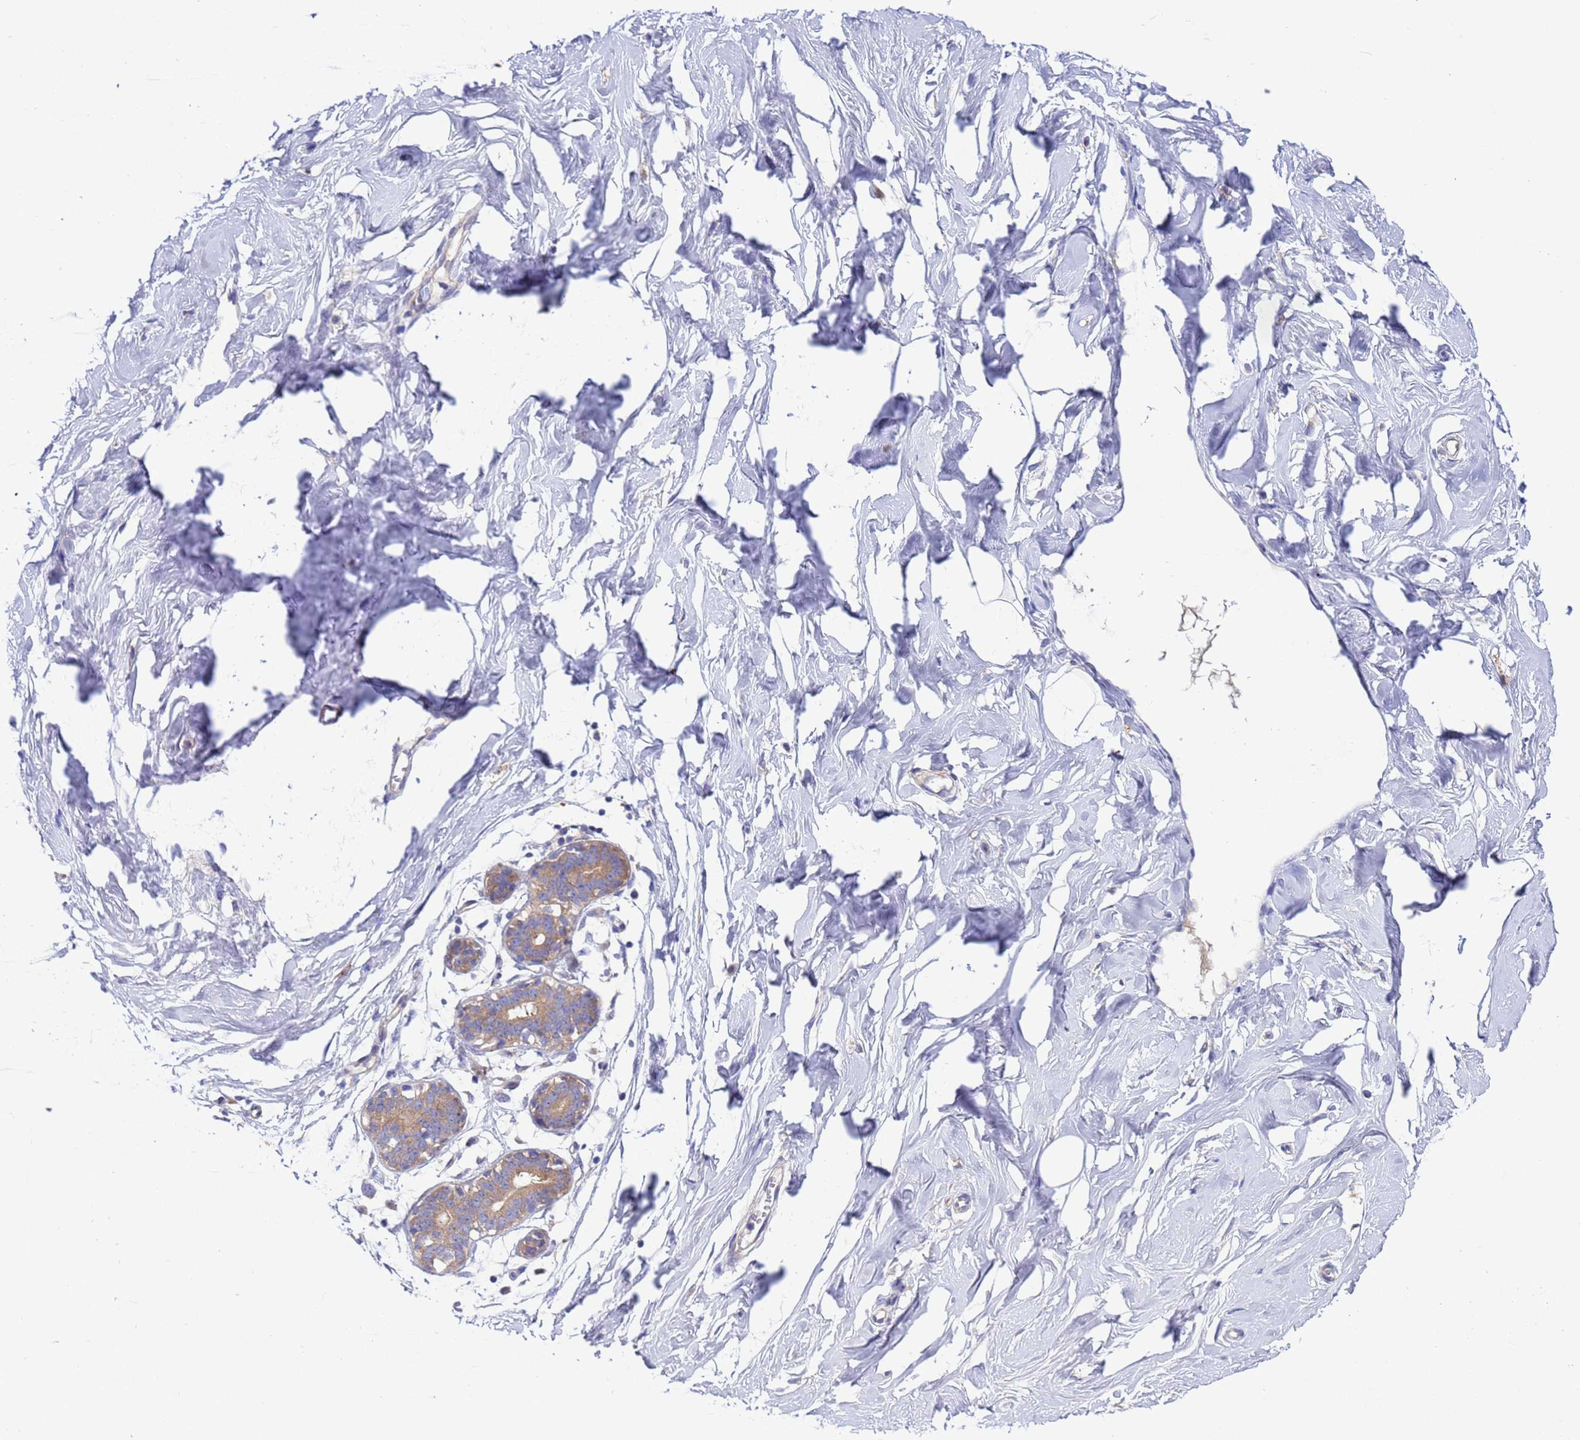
{"staining": {"intensity": "negative", "quantity": "none", "location": "none"}, "tissue": "breast", "cell_type": "Adipocytes", "image_type": "normal", "snomed": [{"axis": "morphology", "description": "Normal tissue, NOS"}, {"axis": "morphology", "description": "Adenoma, NOS"}, {"axis": "topography", "description": "Breast"}], "caption": "DAB immunohistochemical staining of normal breast demonstrates no significant staining in adipocytes. Brightfield microscopy of immunohistochemistry (IHC) stained with DAB (brown) and hematoxylin (blue), captured at high magnification.", "gene": "RC3H2", "patient": {"sex": "female", "age": 23}}